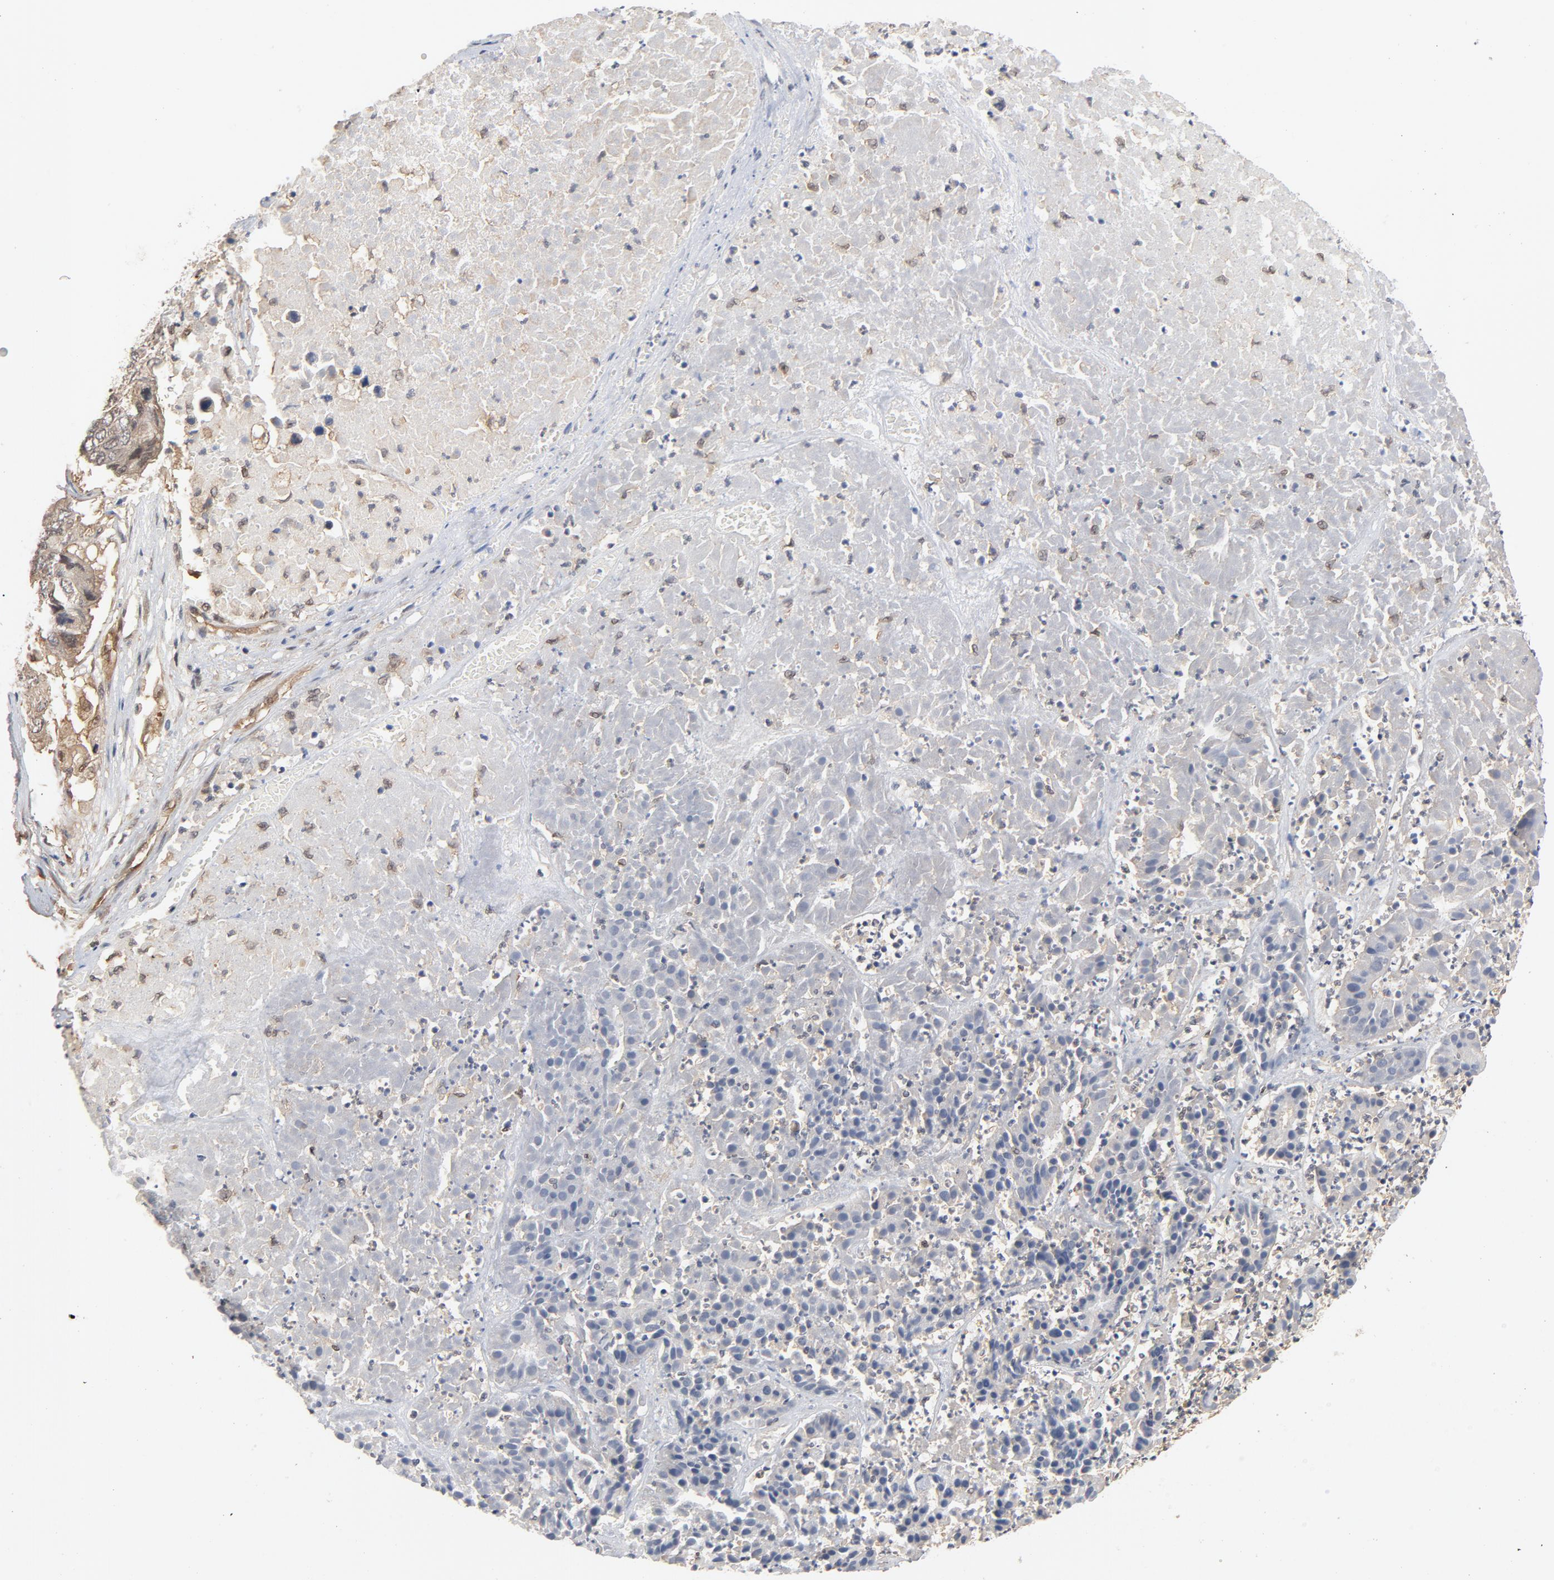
{"staining": {"intensity": "weak", "quantity": ">75%", "location": "cytoplasmic/membranous"}, "tissue": "pancreatic cancer", "cell_type": "Tumor cells", "image_type": "cancer", "snomed": [{"axis": "morphology", "description": "Adenocarcinoma, NOS"}, {"axis": "topography", "description": "Pancreas"}], "caption": "Approximately >75% of tumor cells in human adenocarcinoma (pancreatic) exhibit weak cytoplasmic/membranous protein positivity as visualized by brown immunohistochemical staining.", "gene": "CDC37", "patient": {"sex": "male", "age": 50}}